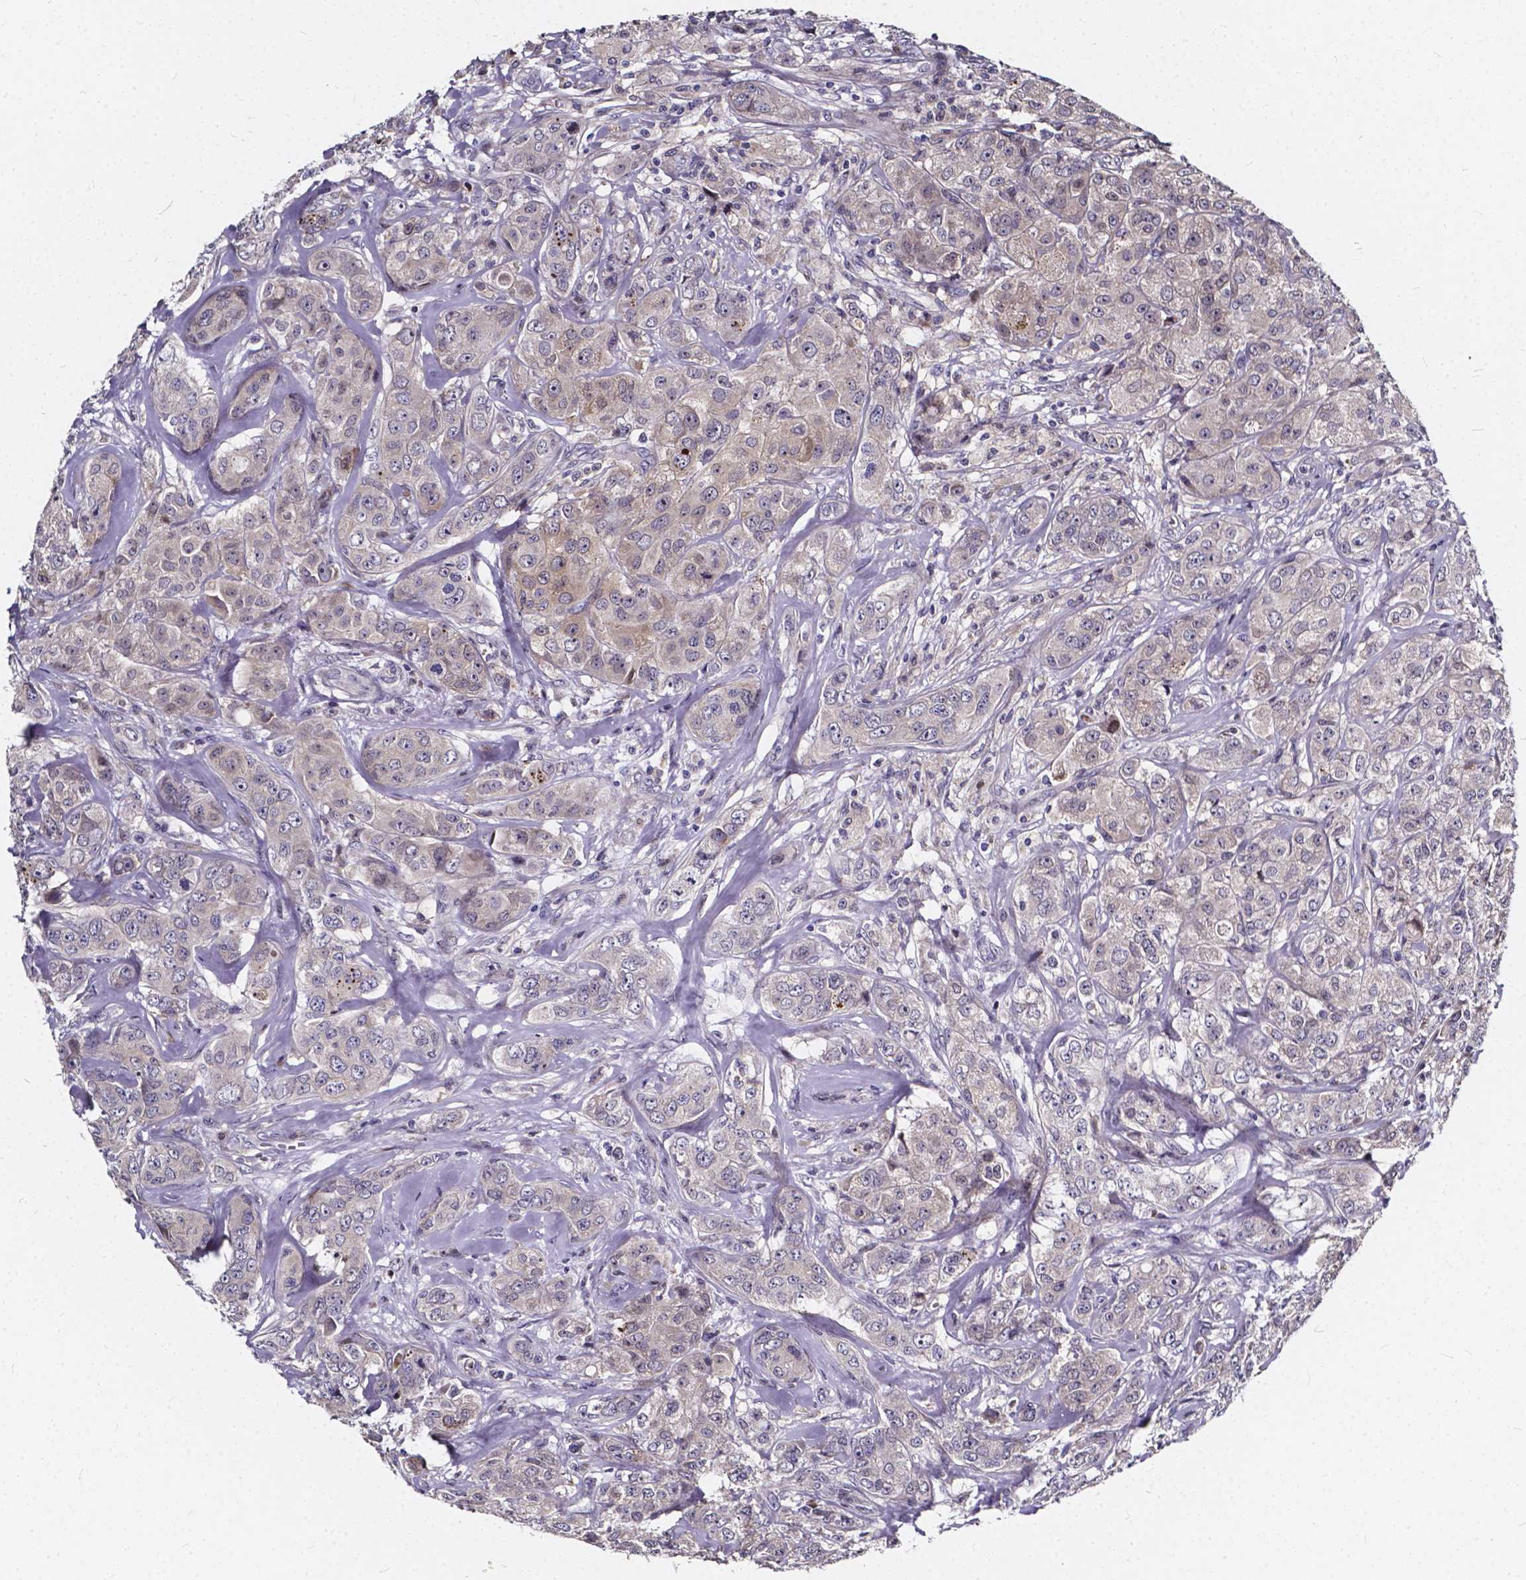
{"staining": {"intensity": "negative", "quantity": "none", "location": "none"}, "tissue": "breast cancer", "cell_type": "Tumor cells", "image_type": "cancer", "snomed": [{"axis": "morphology", "description": "Duct carcinoma"}, {"axis": "topography", "description": "Breast"}], "caption": "Human infiltrating ductal carcinoma (breast) stained for a protein using IHC reveals no expression in tumor cells.", "gene": "SOWAHA", "patient": {"sex": "female", "age": 43}}